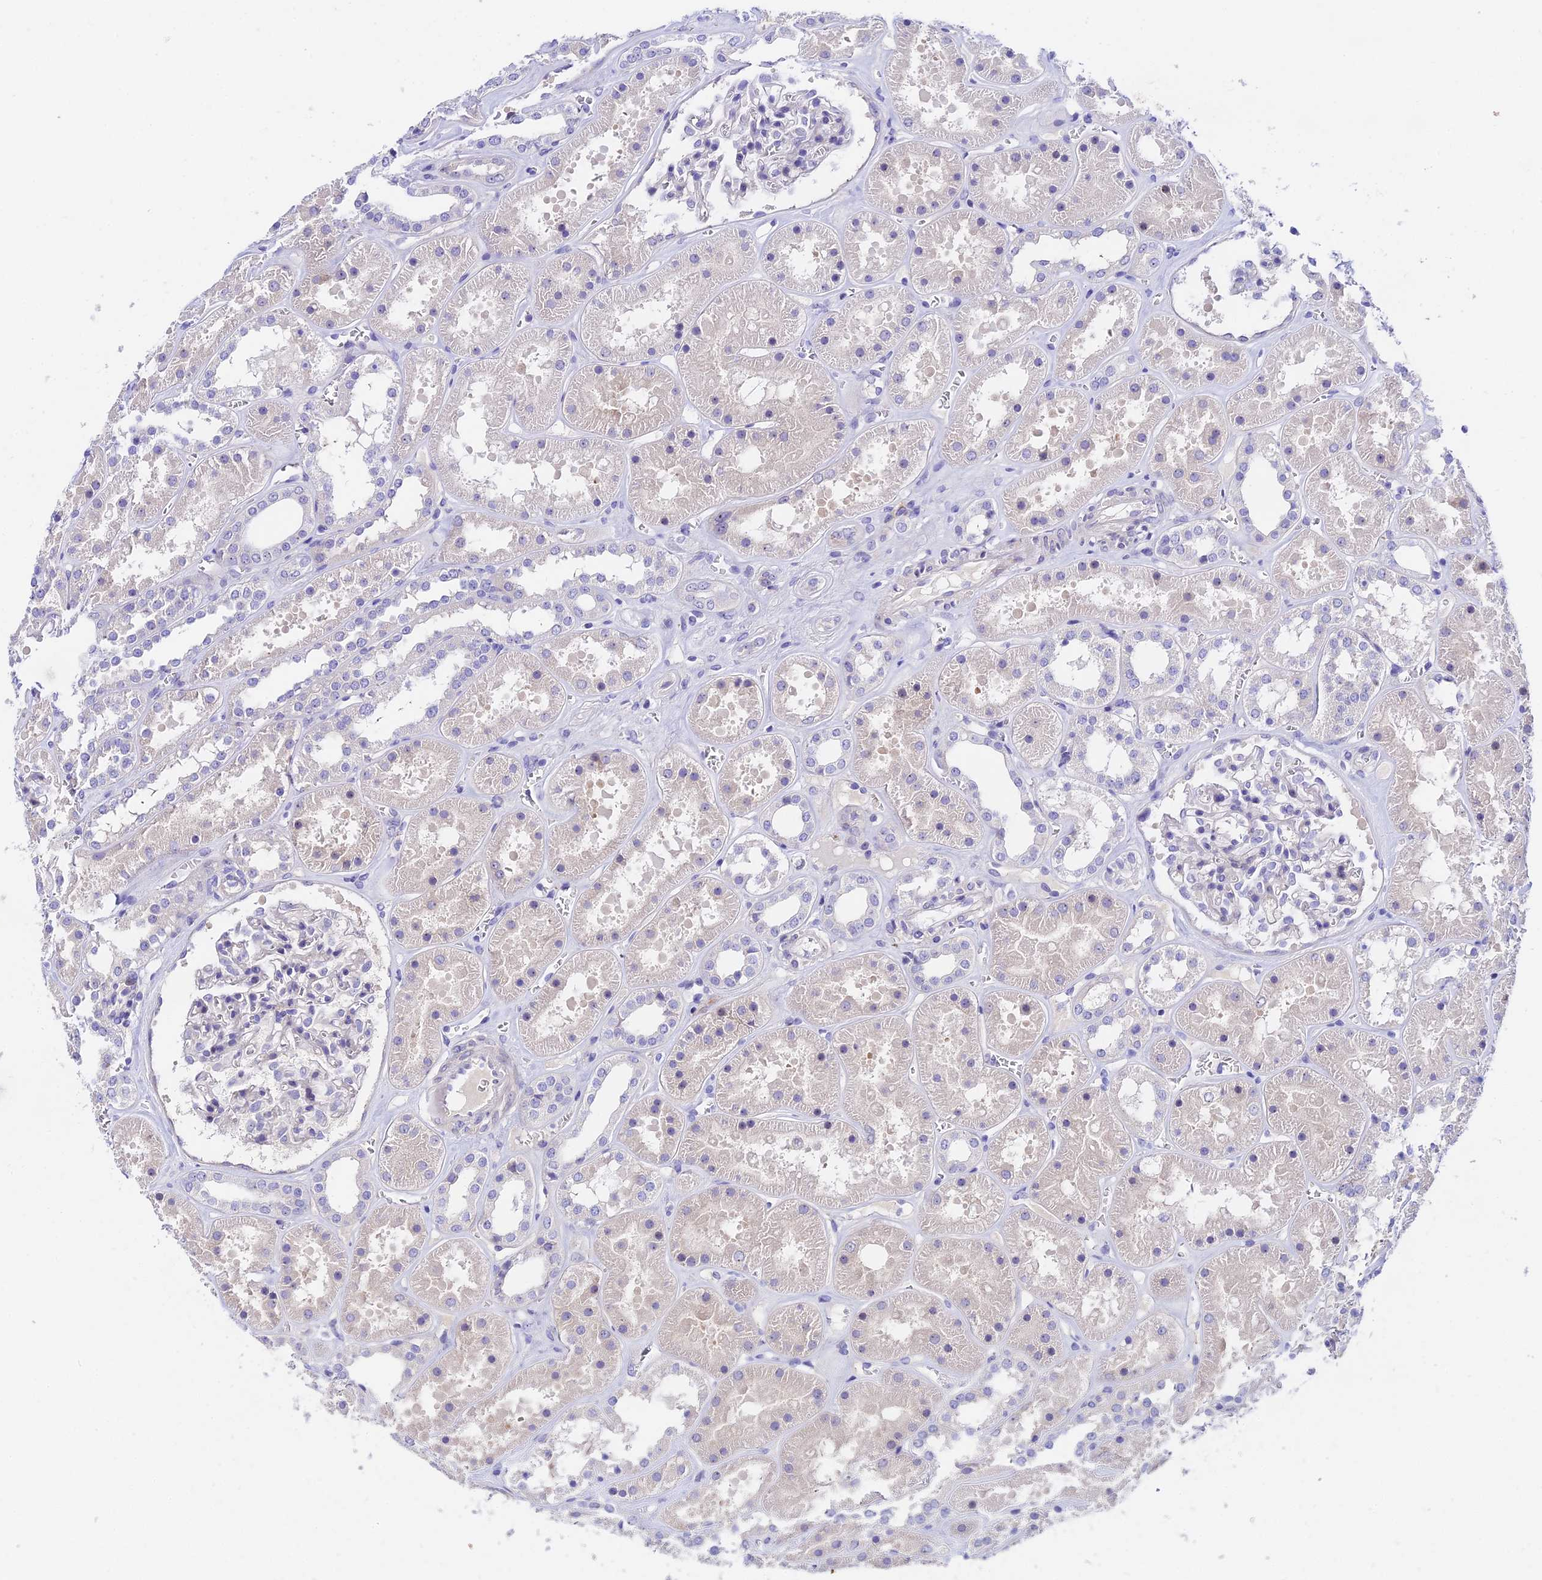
{"staining": {"intensity": "negative", "quantity": "none", "location": "none"}, "tissue": "kidney", "cell_type": "Cells in glomeruli", "image_type": "normal", "snomed": [{"axis": "morphology", "description": "Normal tissue, NOS"}, {"axis": "topography", "description": "Kidney"}], "caption": "Cells in glomeruli are negative for protein expression in benign human kidney. (DAB (3,3'-diaminobenzidine) immunohistochemistry (IHC) with hematoxylin counter stain).", "gene": "DUSP29", "patient": {"sex": "female", "age": 41}}